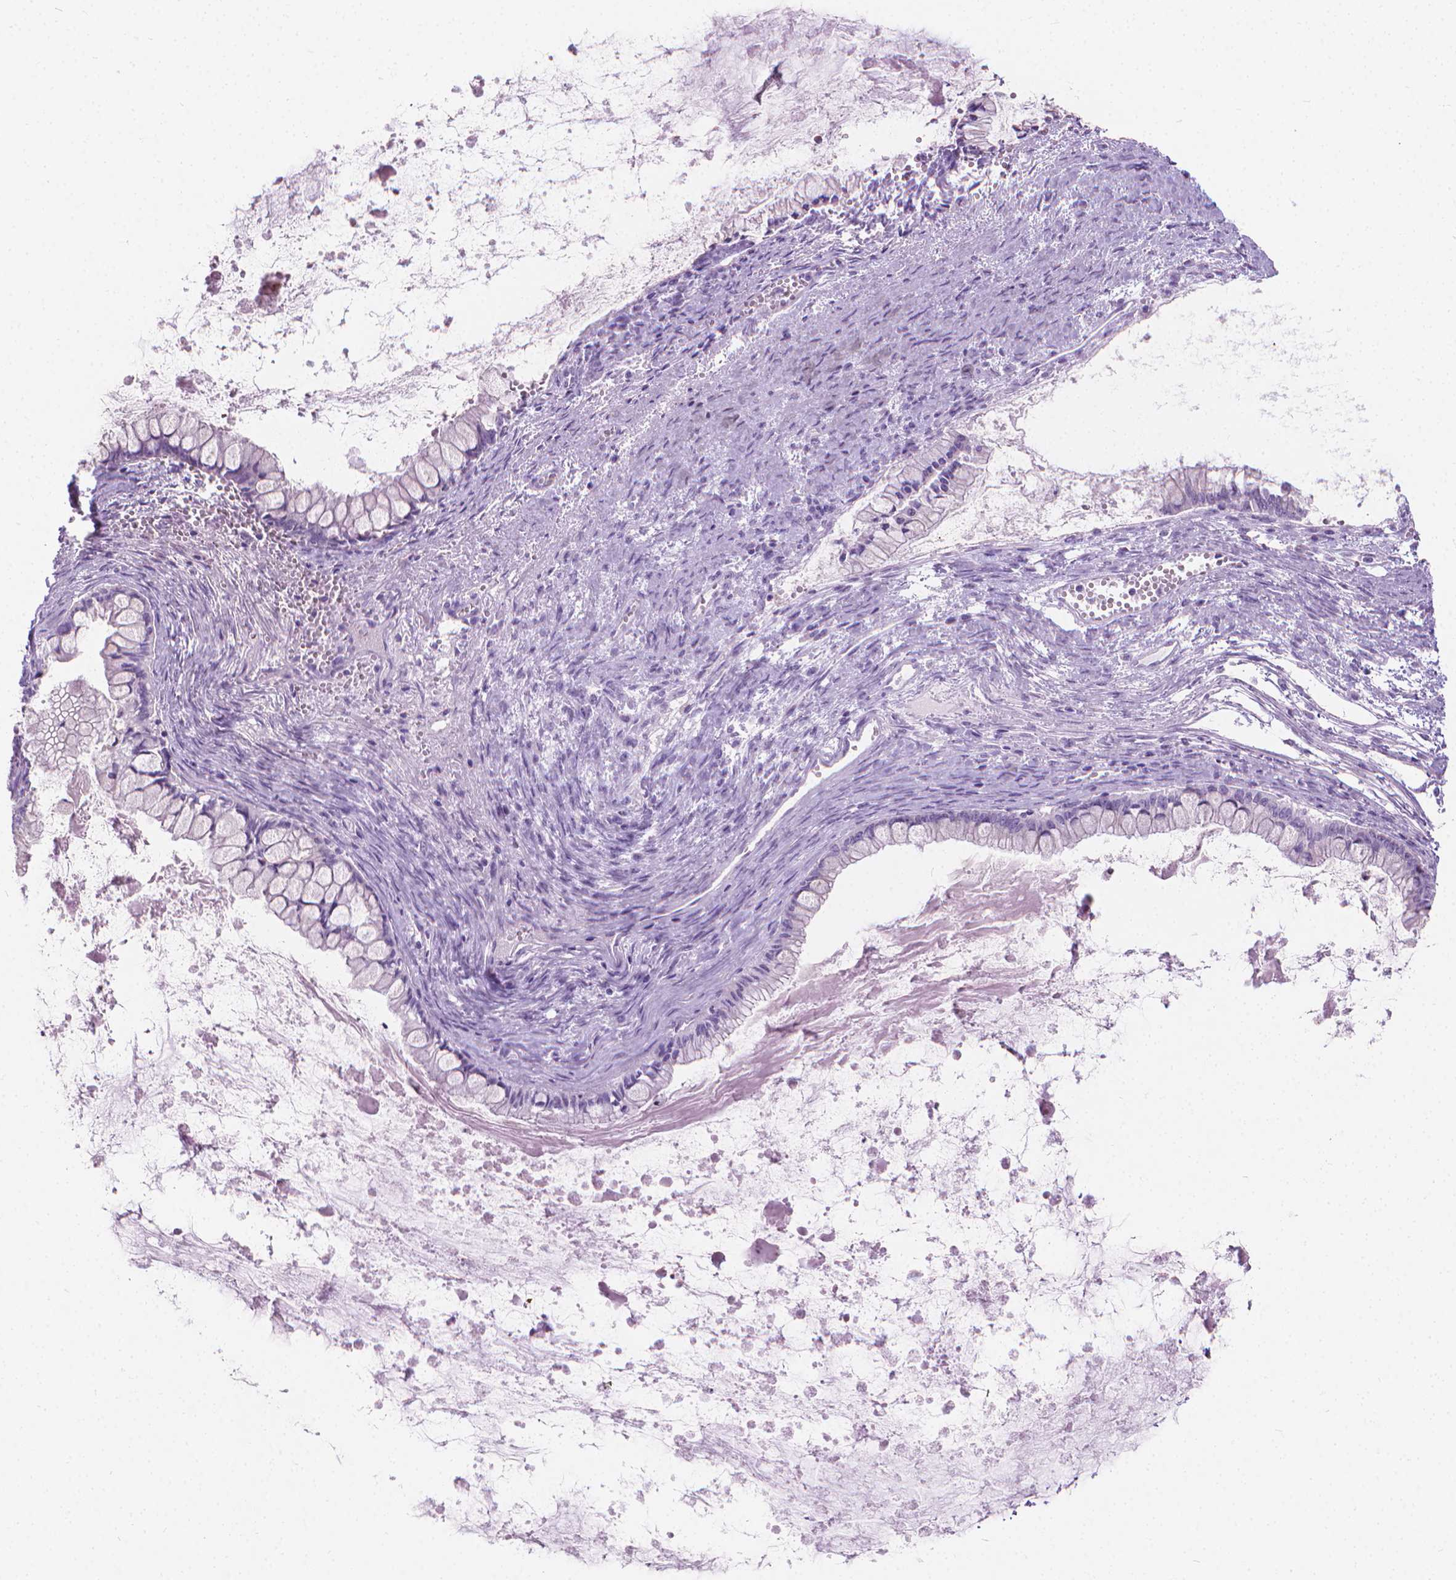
{"staining": {"intensity": "negative", "quantity": "none", "location": "none"}, "tissue": "ovarian cancer", "cell_type": "Tumor cells", "image_type": "cancer", "snomed": [{"axis": "morphology", "description": "Cystadenocarcinoma, mucinous, NOS"}, {"axis": "topography", "description": "Ovary"}], "caption": "A histopathology image of human ovarian cancer is negative for staining in tumor cells.", "gene": "CFAP52", "patient": {"sex": "female", "age": 67}}